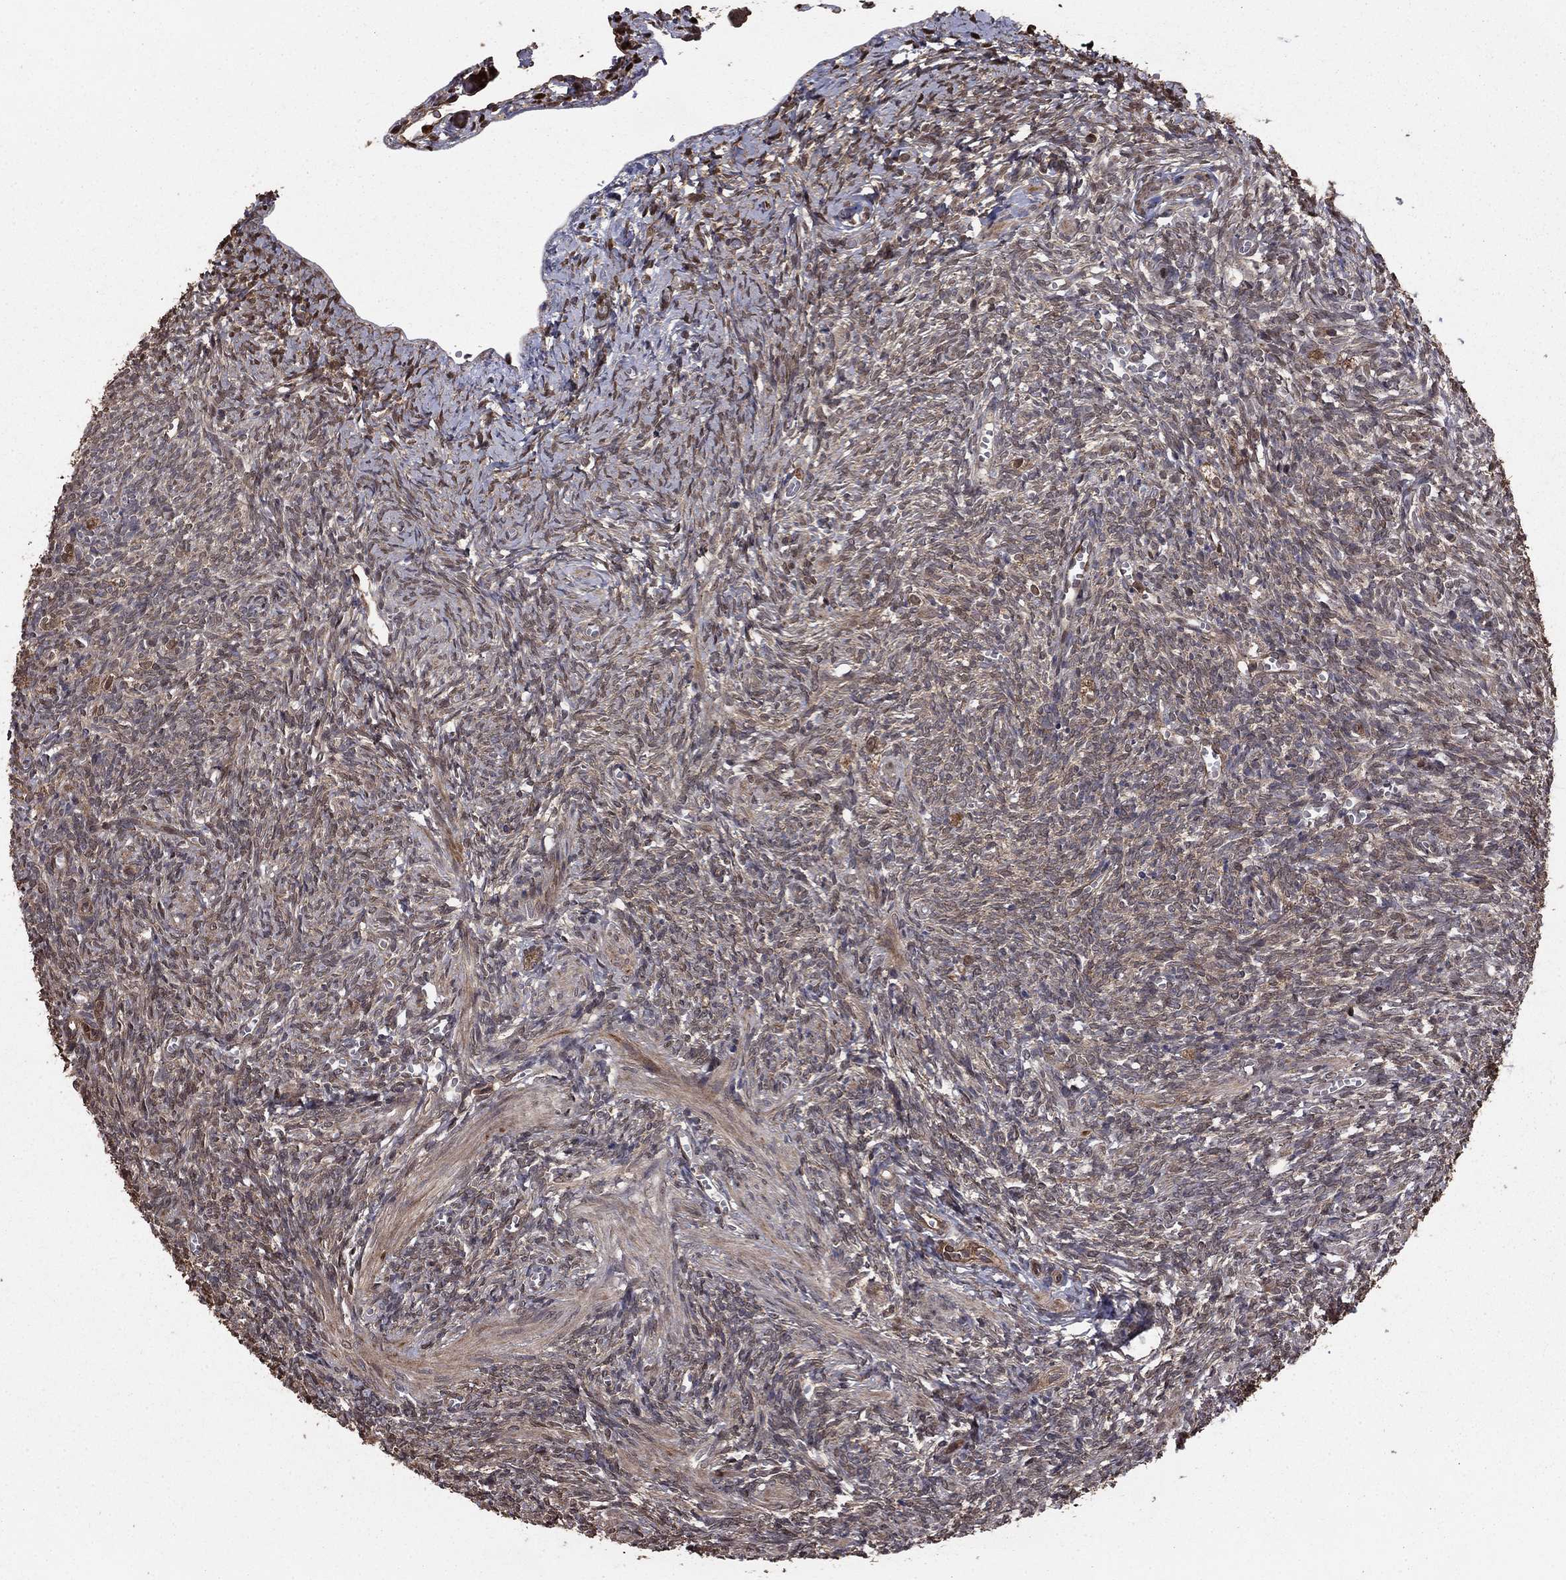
{"staining": {"intensity": "moderate", "quantity": ">75%", "location": "cytoplasmic/membranous"}, "tissue": "ovary", "cell_type": "Follicle cells", "image_type": "normal", "snomed": [{"axis": "morphology", "description": "Normal tissue, NOS"}, {"axis": "topography", "description": "Ovary"}], "caption": "Ovary stained for a protein shows moderate cytoplasmic/membranous positivity in follicle cells. The protein of interest is shown in brown color, while the nuclei are stained blue.", "gene": "GYG1", "patient": {"sex": "female", "age": 43}}